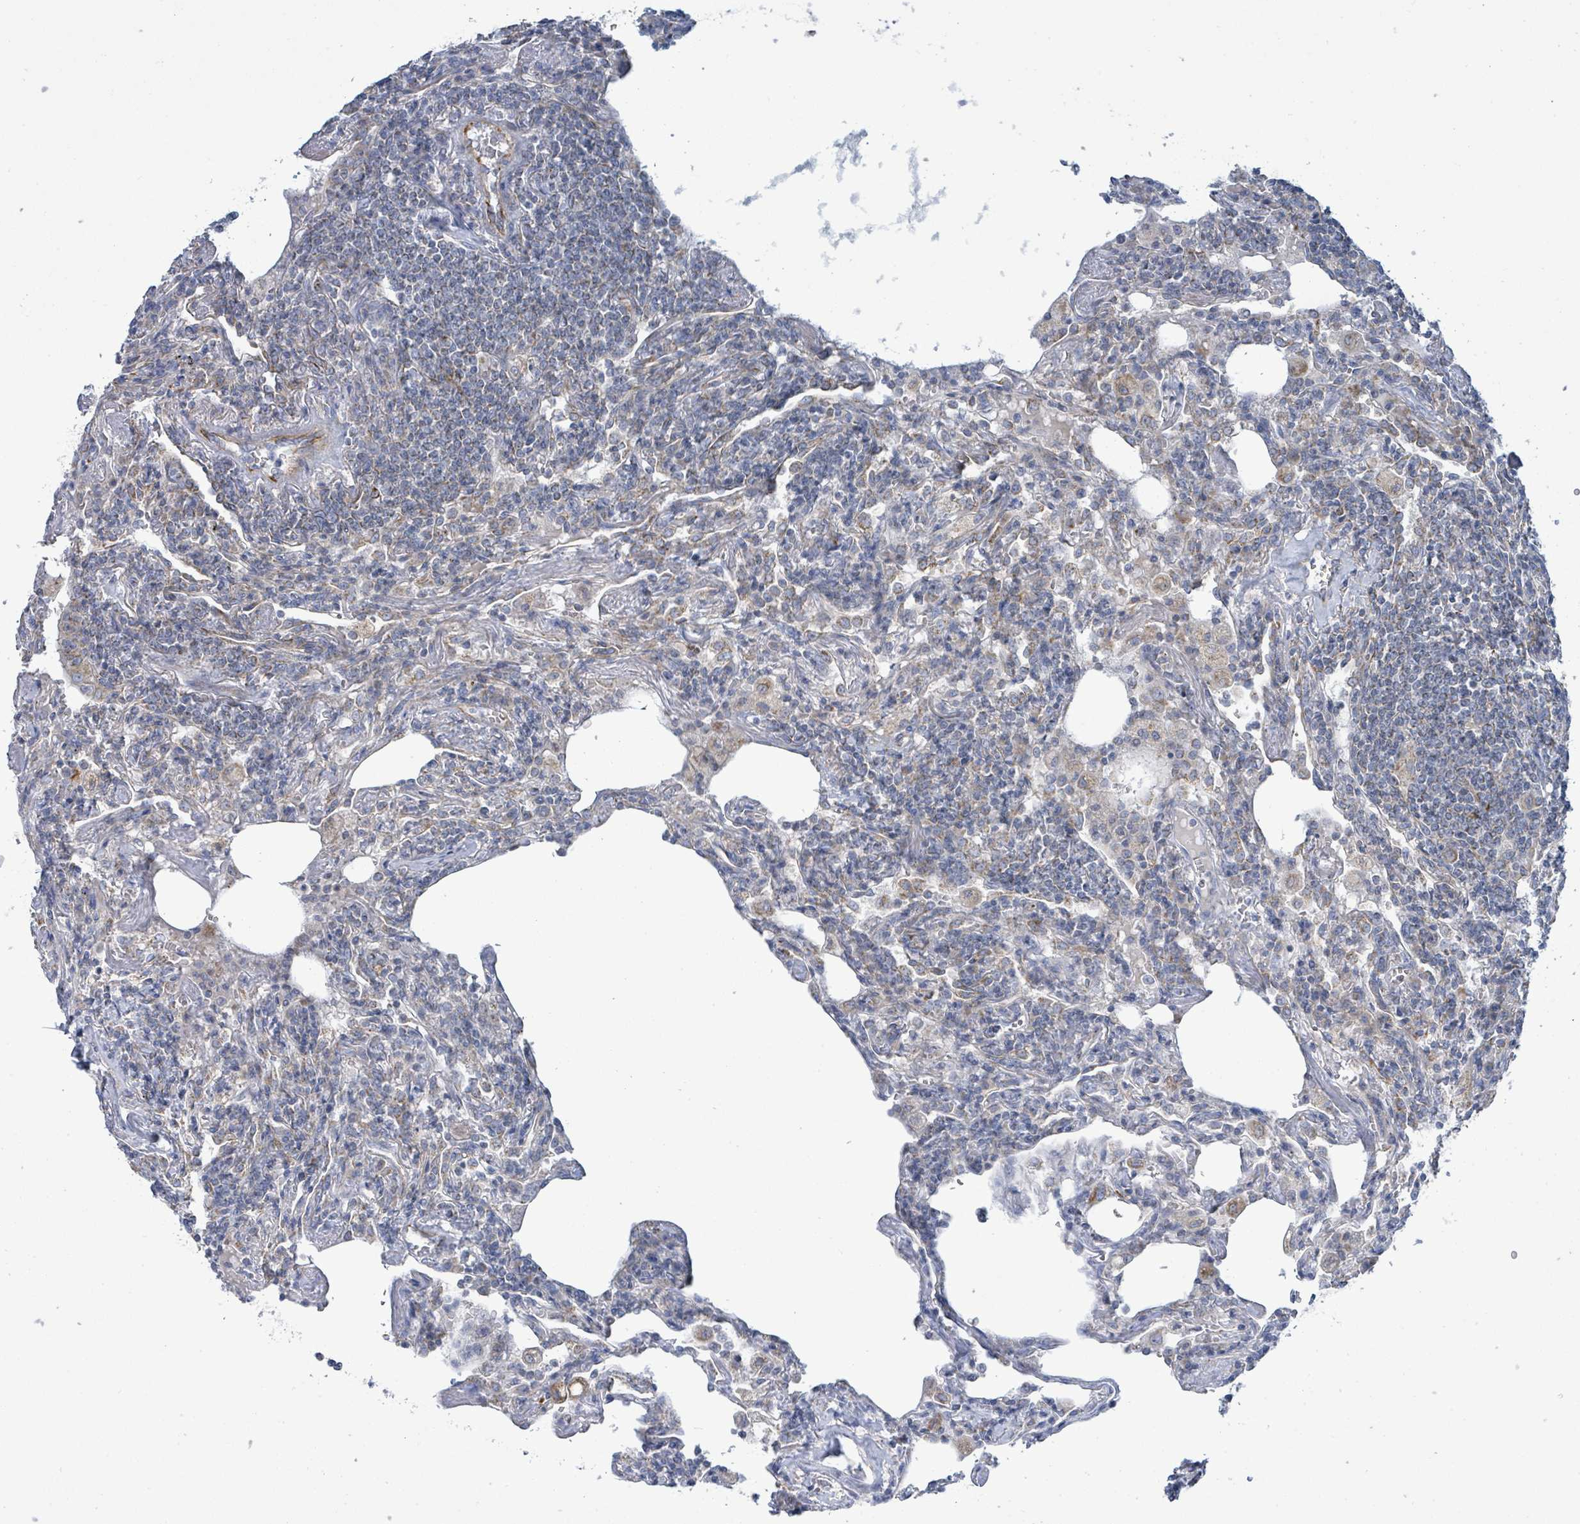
{"staining": {"intensity": "negative", "quantity": "none", "location": "none"}, "tissue": "lymphoma", "cell_type": "Tumor cells", "image_type": "cancer", "snomed": [{"axis": "morphology", "description": "Malignant lymphoma, non-Hodgkin's type, Low grade"}, {"axis": "topography", "description": "Lung"}], "caption": "This is a photomicrograph of immunohistochemistry staining of low-grade malignant lymphoma, non-Hodgkin's type, which shows no expression in tumor cells.", "gene": "ALG12", "patient": {"sex": "female", "age": 71}}